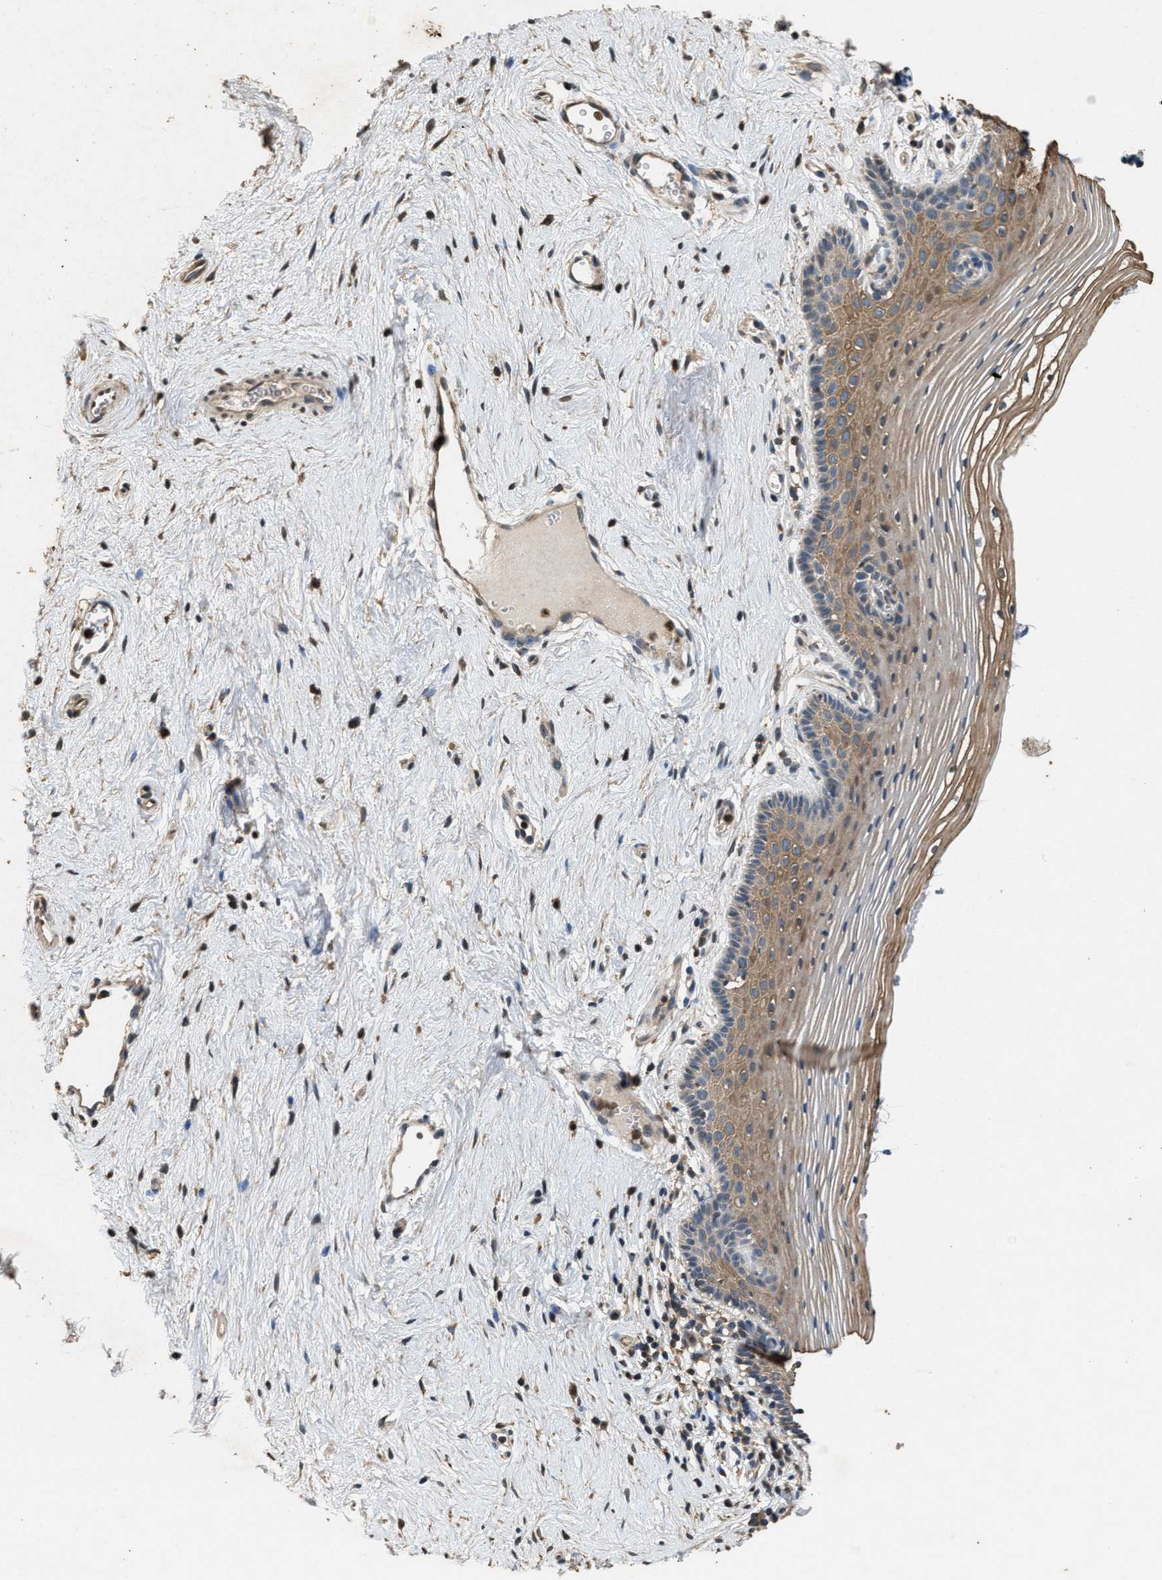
{"staining": {"intensity": "moderate", "quantity": "25%-75%", "location": "cytoplasmic/membranous"}, "tissue": "vagina", "cell_type": "Squamous epithelial cells", "image_type": "normal", "snomed": [{"axis": "morphology", "description": "Normal tissue, NOS"}, {"axis": "topography", "description": "Vagina"}], "caption": "An immunohistochemistry histopathology image of benign tissue is shown. Protein staining in brown highlights moderate cytoplasmic/membranous positivity in vagina within squamous epithelial cells. (DAB IHC with brightfield microscopy, high magnification).", "gene": "CHUK", "patient": {"sex": "female", "age": 32}}